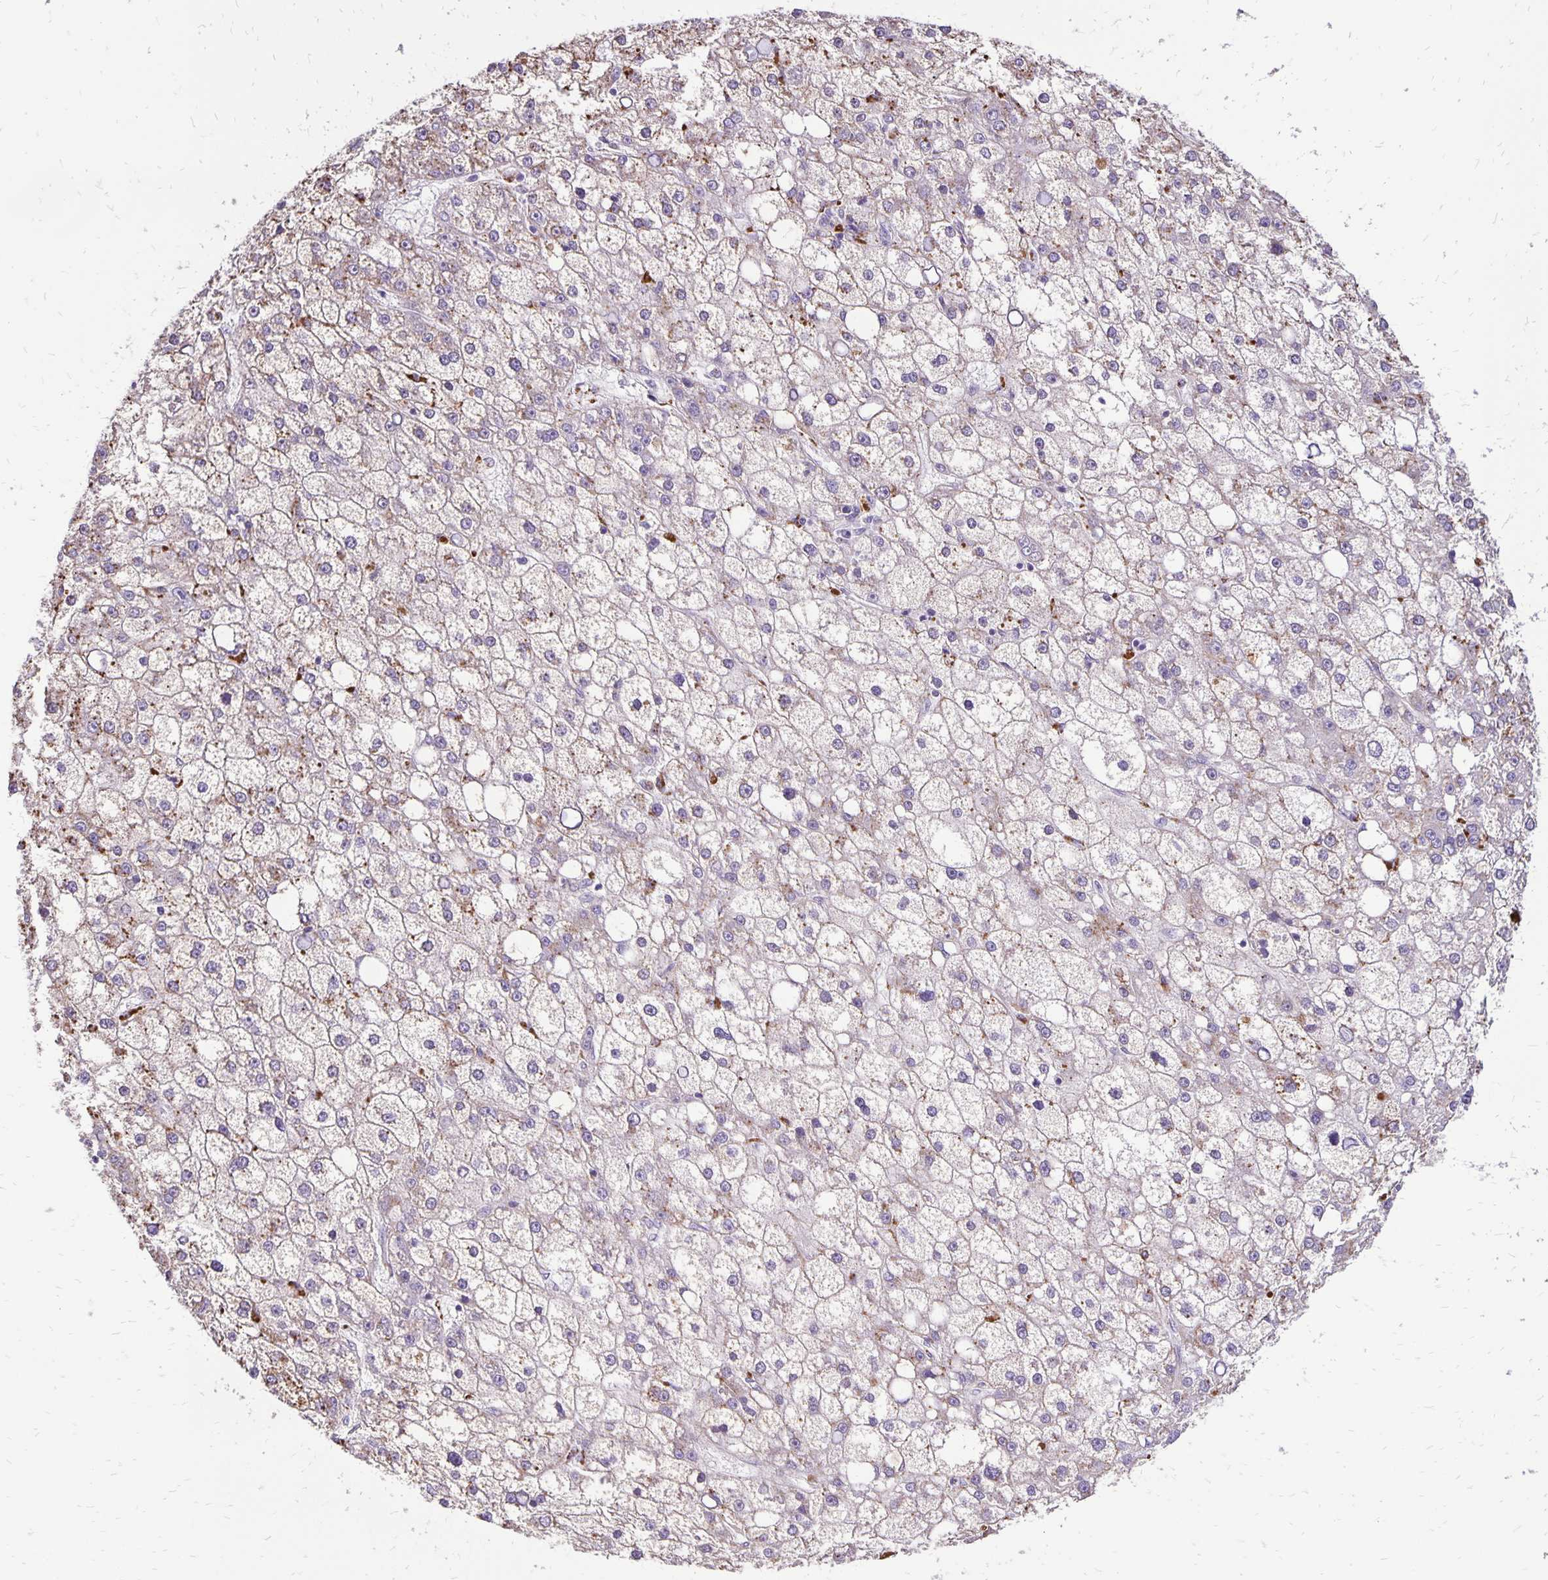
{"staining": {"intensity": "moderate", "quantity": "<25%", "location": "cytoplasmic/membranous"}, "tissue": "liver cancer", "cell_type": "Tumor cells", "image_type": "cancer", "snomed": [{"axis": "morphology", "description": "Carcinoma, Hepatocellular, NOS"}, {"axis": "topography", "description": "Liver"}], "caption": "This micrograph shows immunohistochemistry staining of liver cancer, with low moderate cytoplasmic/membranous expression in about <25% of tumor cells.", "gene": "EIF5A", "patient": {"sex": "male", "age": 67}}